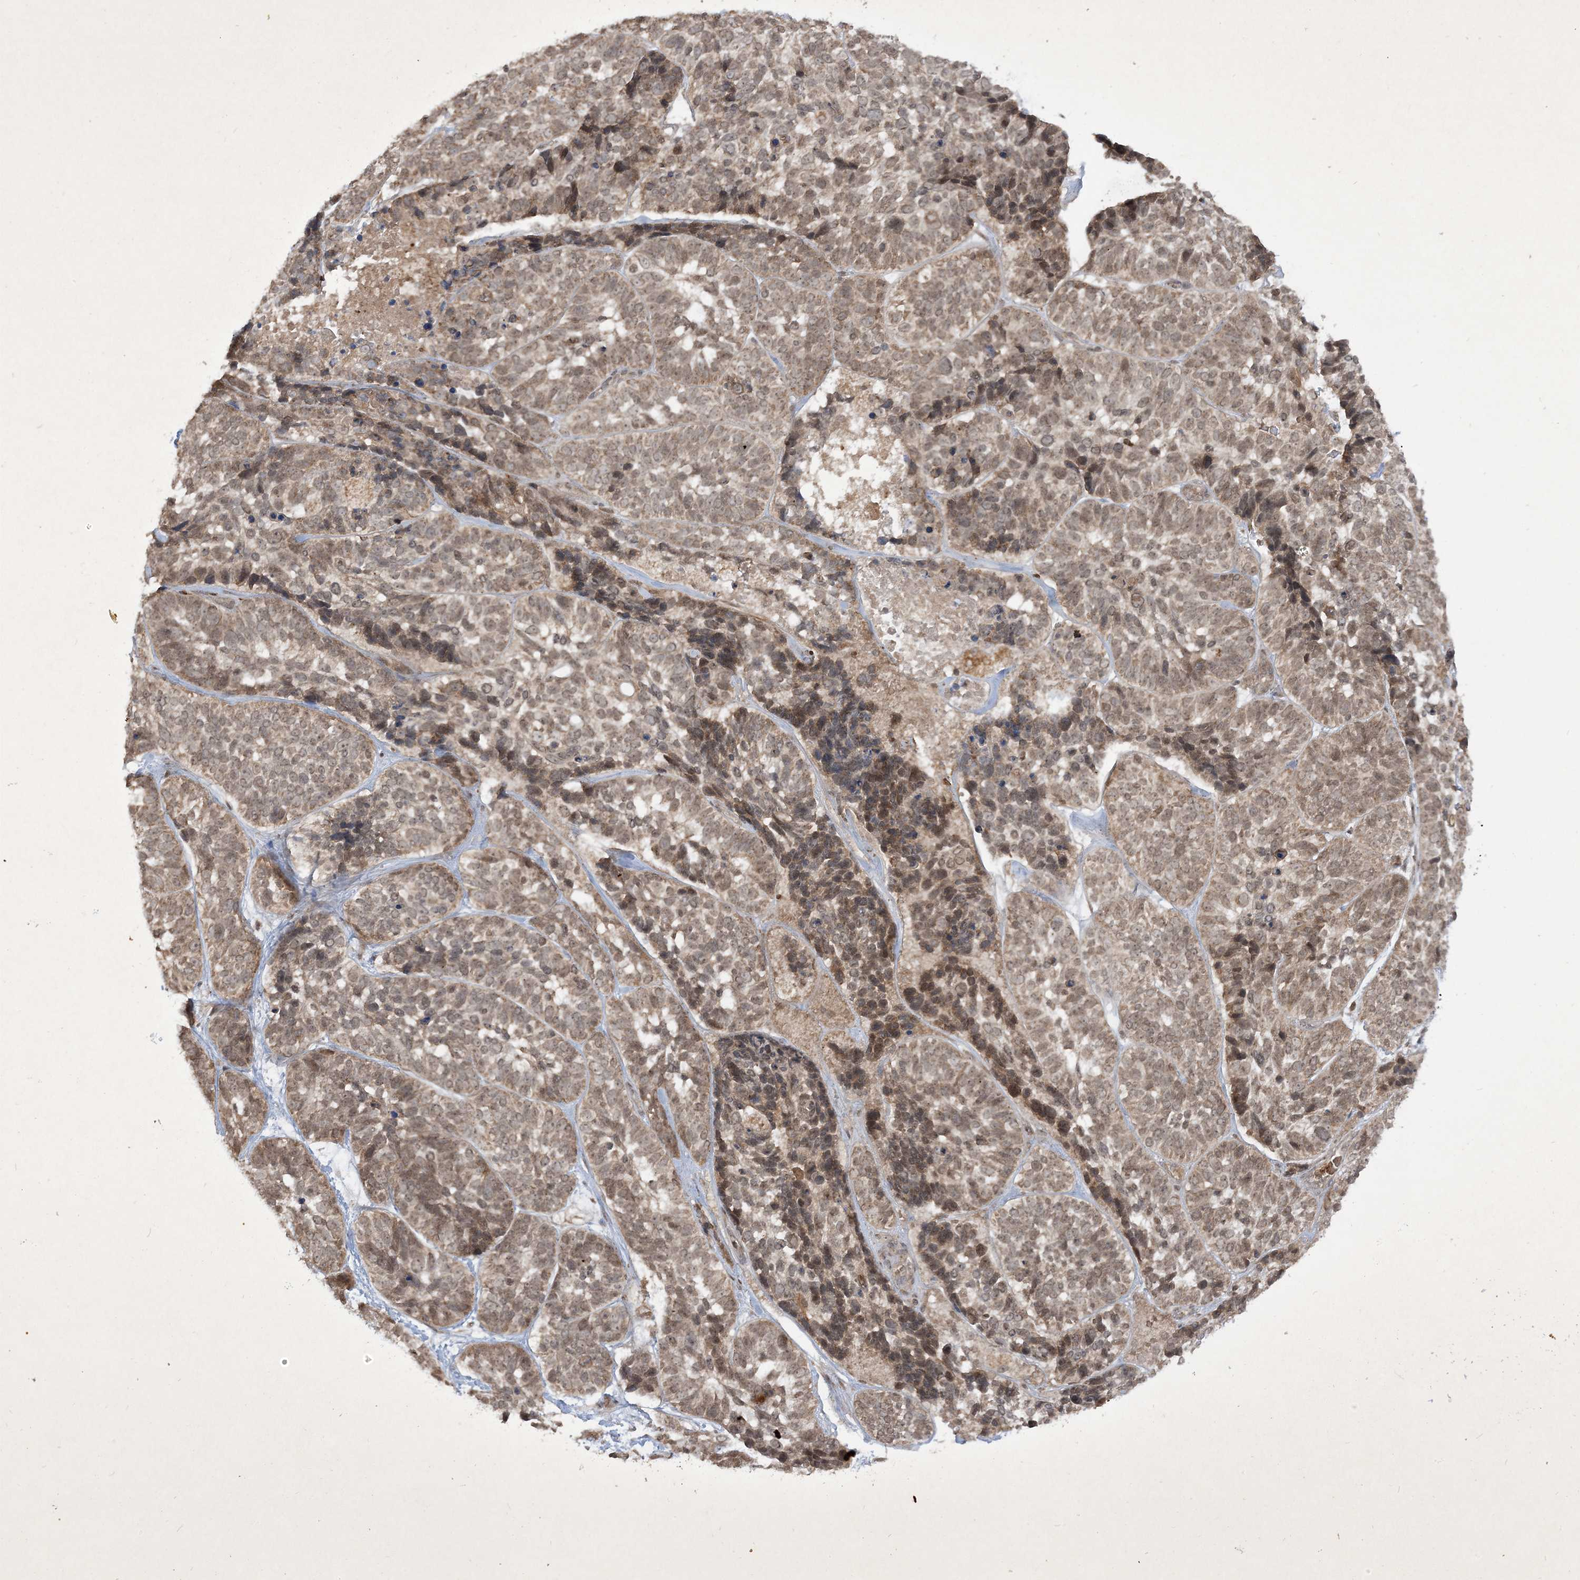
{"staining": {"intensity": "weak", "quantity": ">75%", "location": "cytoplasmic/membranous,nuclear"}, "tissue": "skin cancer", "cell_type": "Tumor cells", "image_type": "cancer", "snomed": [{"axis": "morphology", "description": "Basal cell carcinoma"}, {"axis": "topography", "description": "Skin"}], "caption": "Immunohistochemistry (DAB) staining of human basal cell carcinoma (skin) shows weak cytoplasmic/membranous and nuclear protein staining in about >75% of tumor cells.", "gene": "ZNF213", "patient": {"sex": "male", "age": 62}}